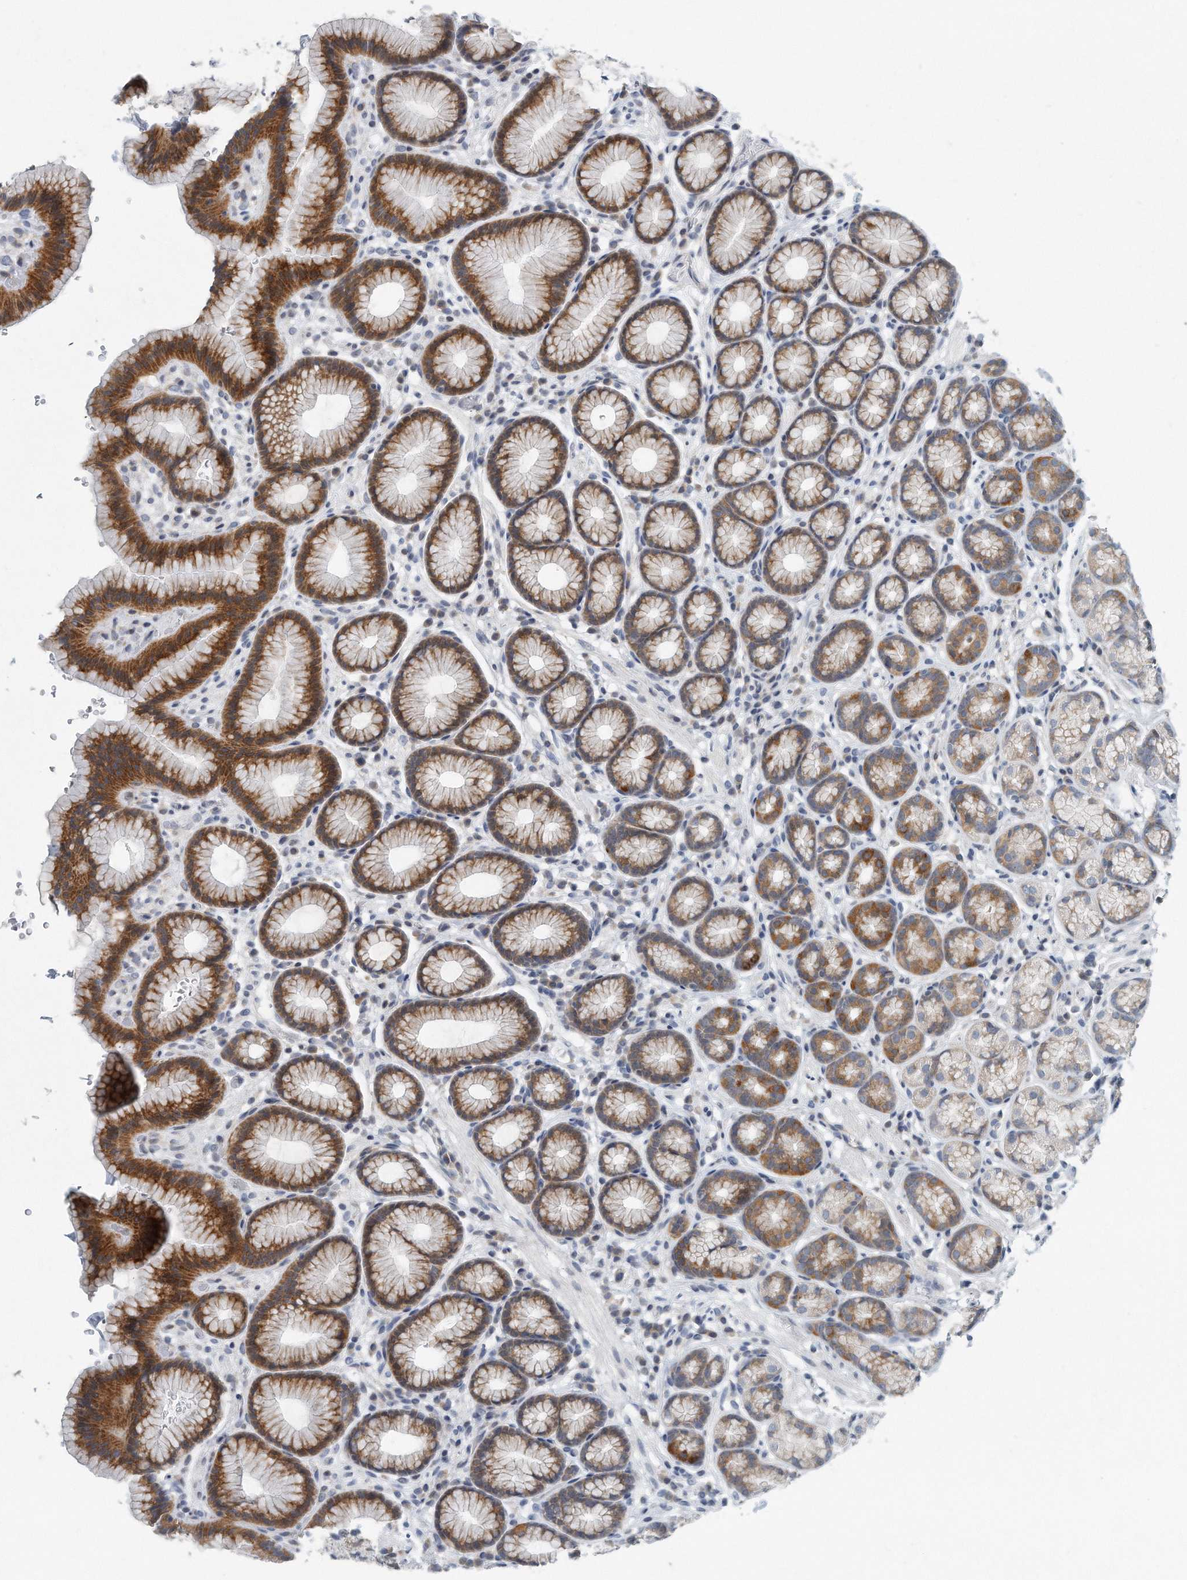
{"staining": {"intensity": "strong", "quantity": "25%-75%", "location": "cytoplasmic/membranous"}, "tissue": "stomach", "cell_type": "Glandular cells", "image_type": "normal", "snomed": [{"axis": "morphology", "description": "Normal tissue, NOS"}, {"axis": "topography", "description": "Stomach"}], "caption": "Human stomach stained for a protein (brown) exhibits strong cytoplasmic/membranous positive staining in about 25%-75% of glandular cells.", "gene": "VLDLR", "patient": {"sex": "male", "age": 42}}